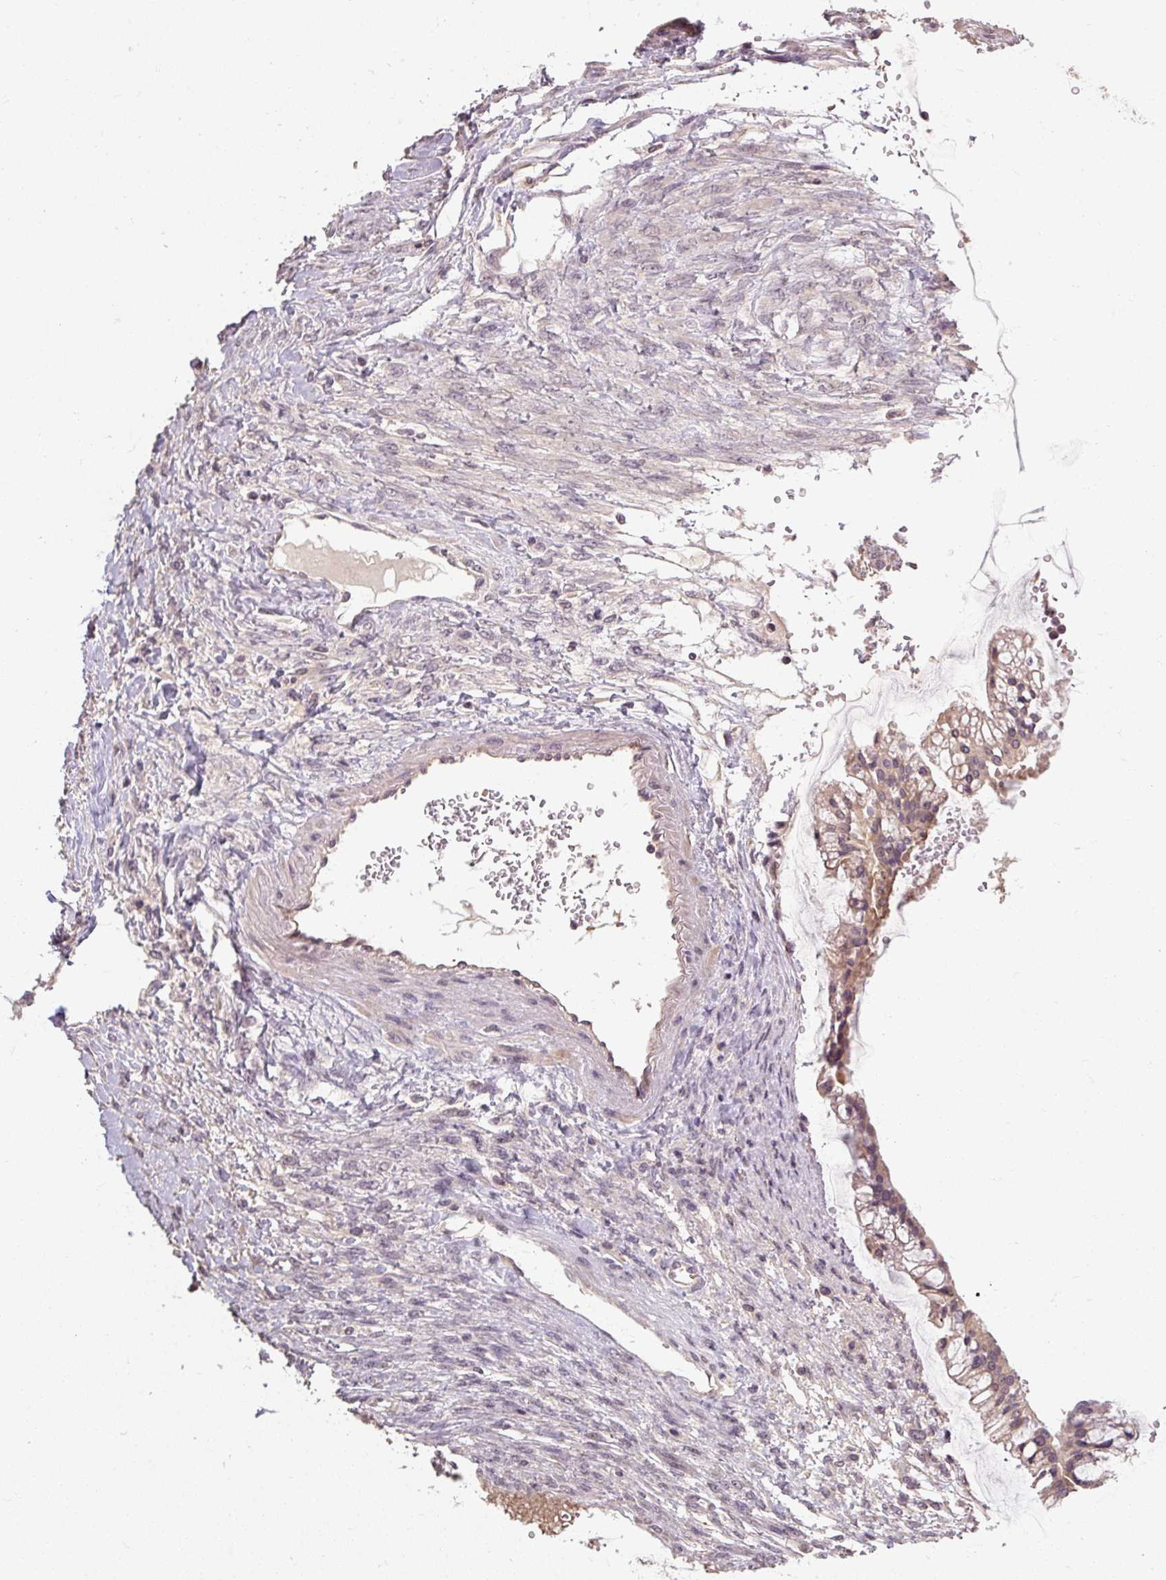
{"staining": {"intensity": "weak", "quantity": "<25%", "location": "cytoplasmic/membranous"}, "tissue": "ovarian cancer", "cell_type": "Tumor cells", "image_type": "cancer", "snomed": [{"axis": "morphology", "description": "Cystadenocarcinoma, mucinous, NOS"}, {"axis": "topography", "description": "Ovary"}], "caption": "DAB (3,3'-diaminobenzidine) immunohistochemical staining of human ovarian mucinous cystadenocarcinoma shows no significant expression in tumor cells.", "gene": "CFAP65", "patient": {"sex": "female", "age": 73}}